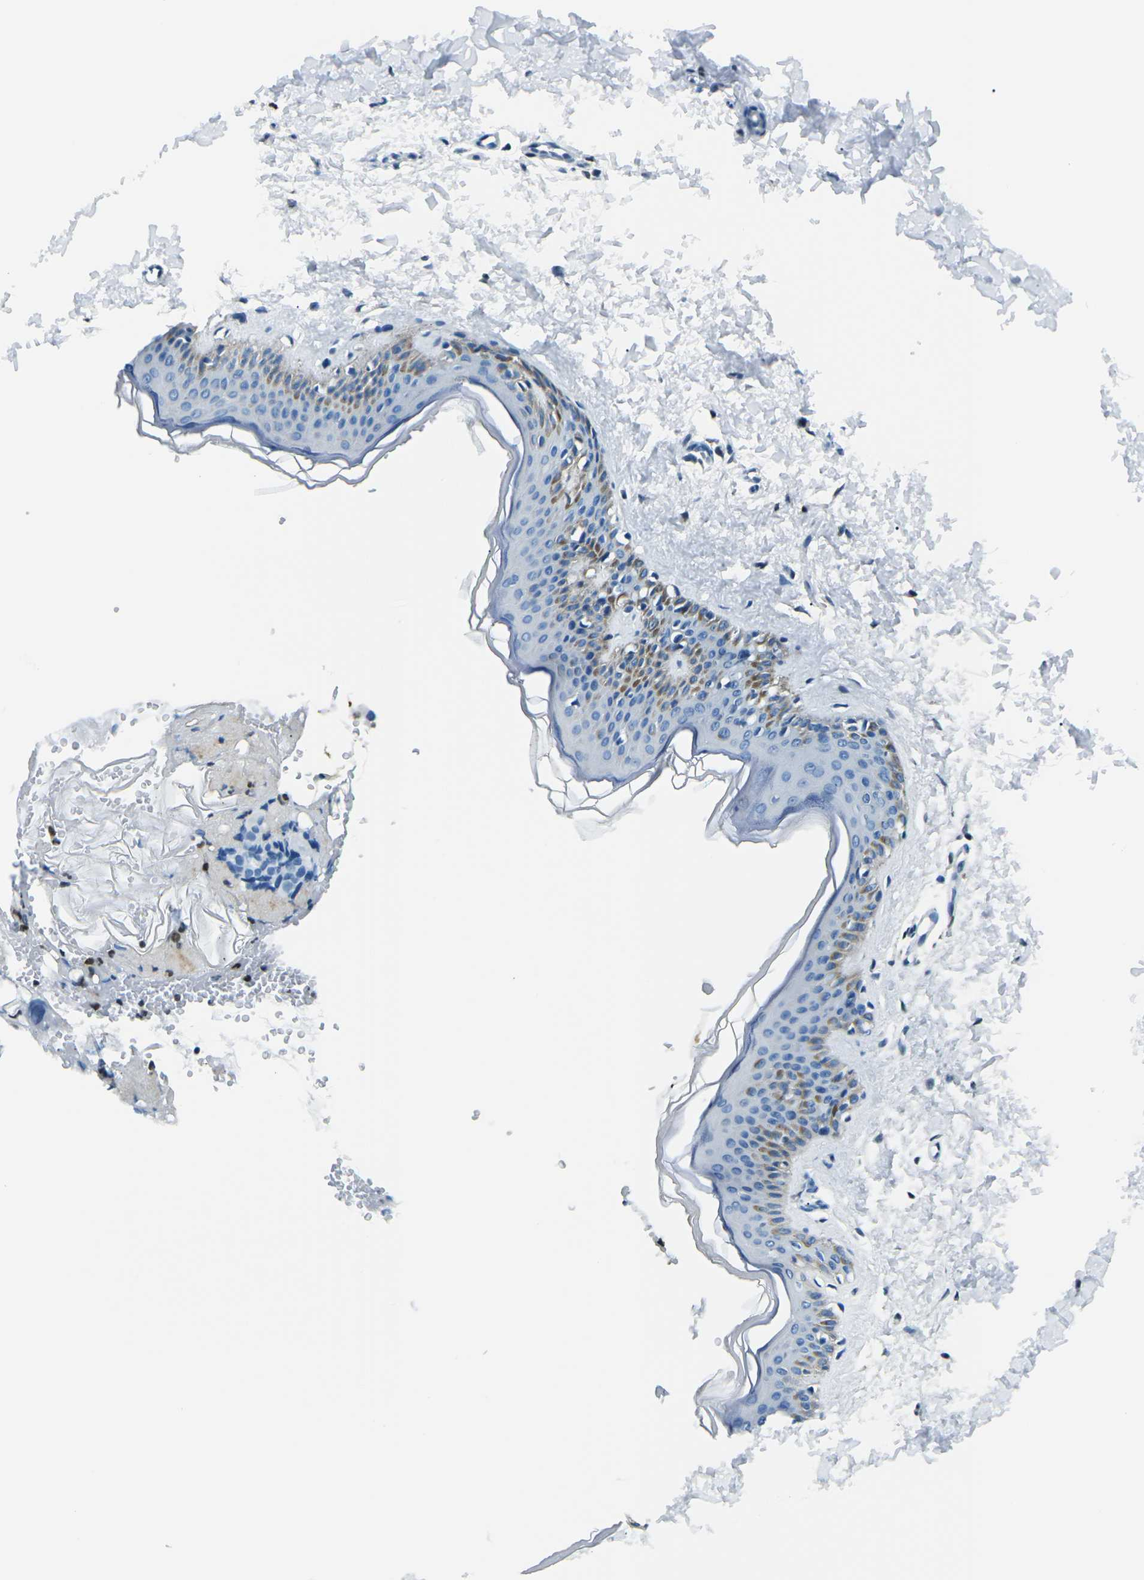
{"staining": {"intensity": "negative", "quantity": "none", "location": "none"}, "tissue": "skin", "cell_type": "Fibroblasts", "image_type": "normal", "snomed": [{"axis": "morphology", "description": "Normal tissue, NOS"}, {"axis": "topography", "description": "Skin"}], "caption": "High power microscopy image of an IHC photomicrograph of normal skin, revealing no significant staining in fibroblasts. Nuclei are stained in blue.", "gene": "CELF2", "patient": {"sex": "male", "age": 67}}